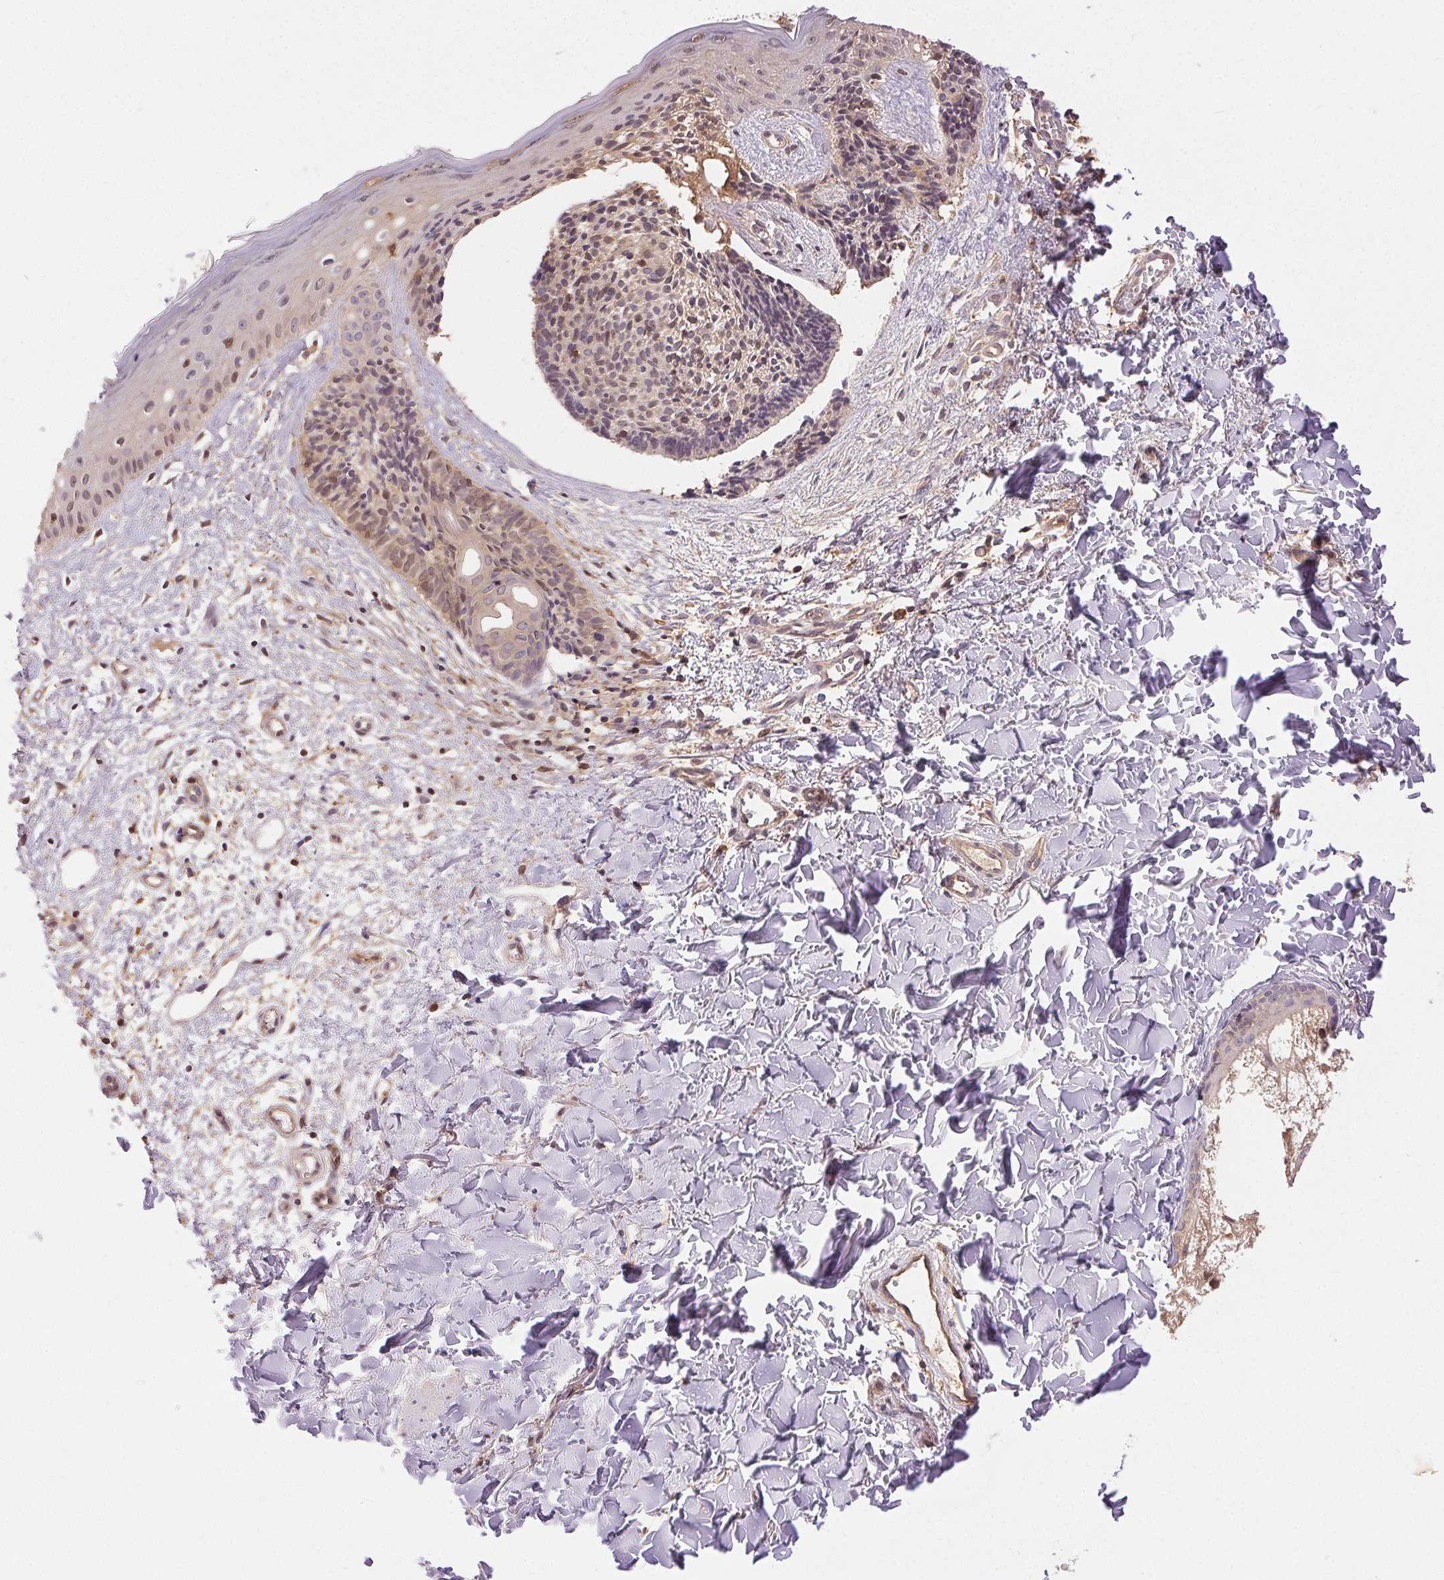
{"staining": {"intensity": "weak", "quantity": "25%-75%", "location": "cytoplasmic/membranous,nuclear"}, "tissue": "skin cancer", "cell_type": "Tumor cells", "image_type": "cancer", "snomed": [{"axis": "morphology", "description": "Basal cell carcinoma"}, {"axis": "topography", "description": "Skin"}], "caption": "Skin cancer (basal cell carcinoma) was stained to show a protein in brown. There is low levels of weak cytoplasmic/membranous and nuclear staining in approximately 25%-75% of tumor cells. (IHC, brightfield microscopy, high magnification).", "gene": "GDI2", "patient": {"sex": "male", "age": 51}}